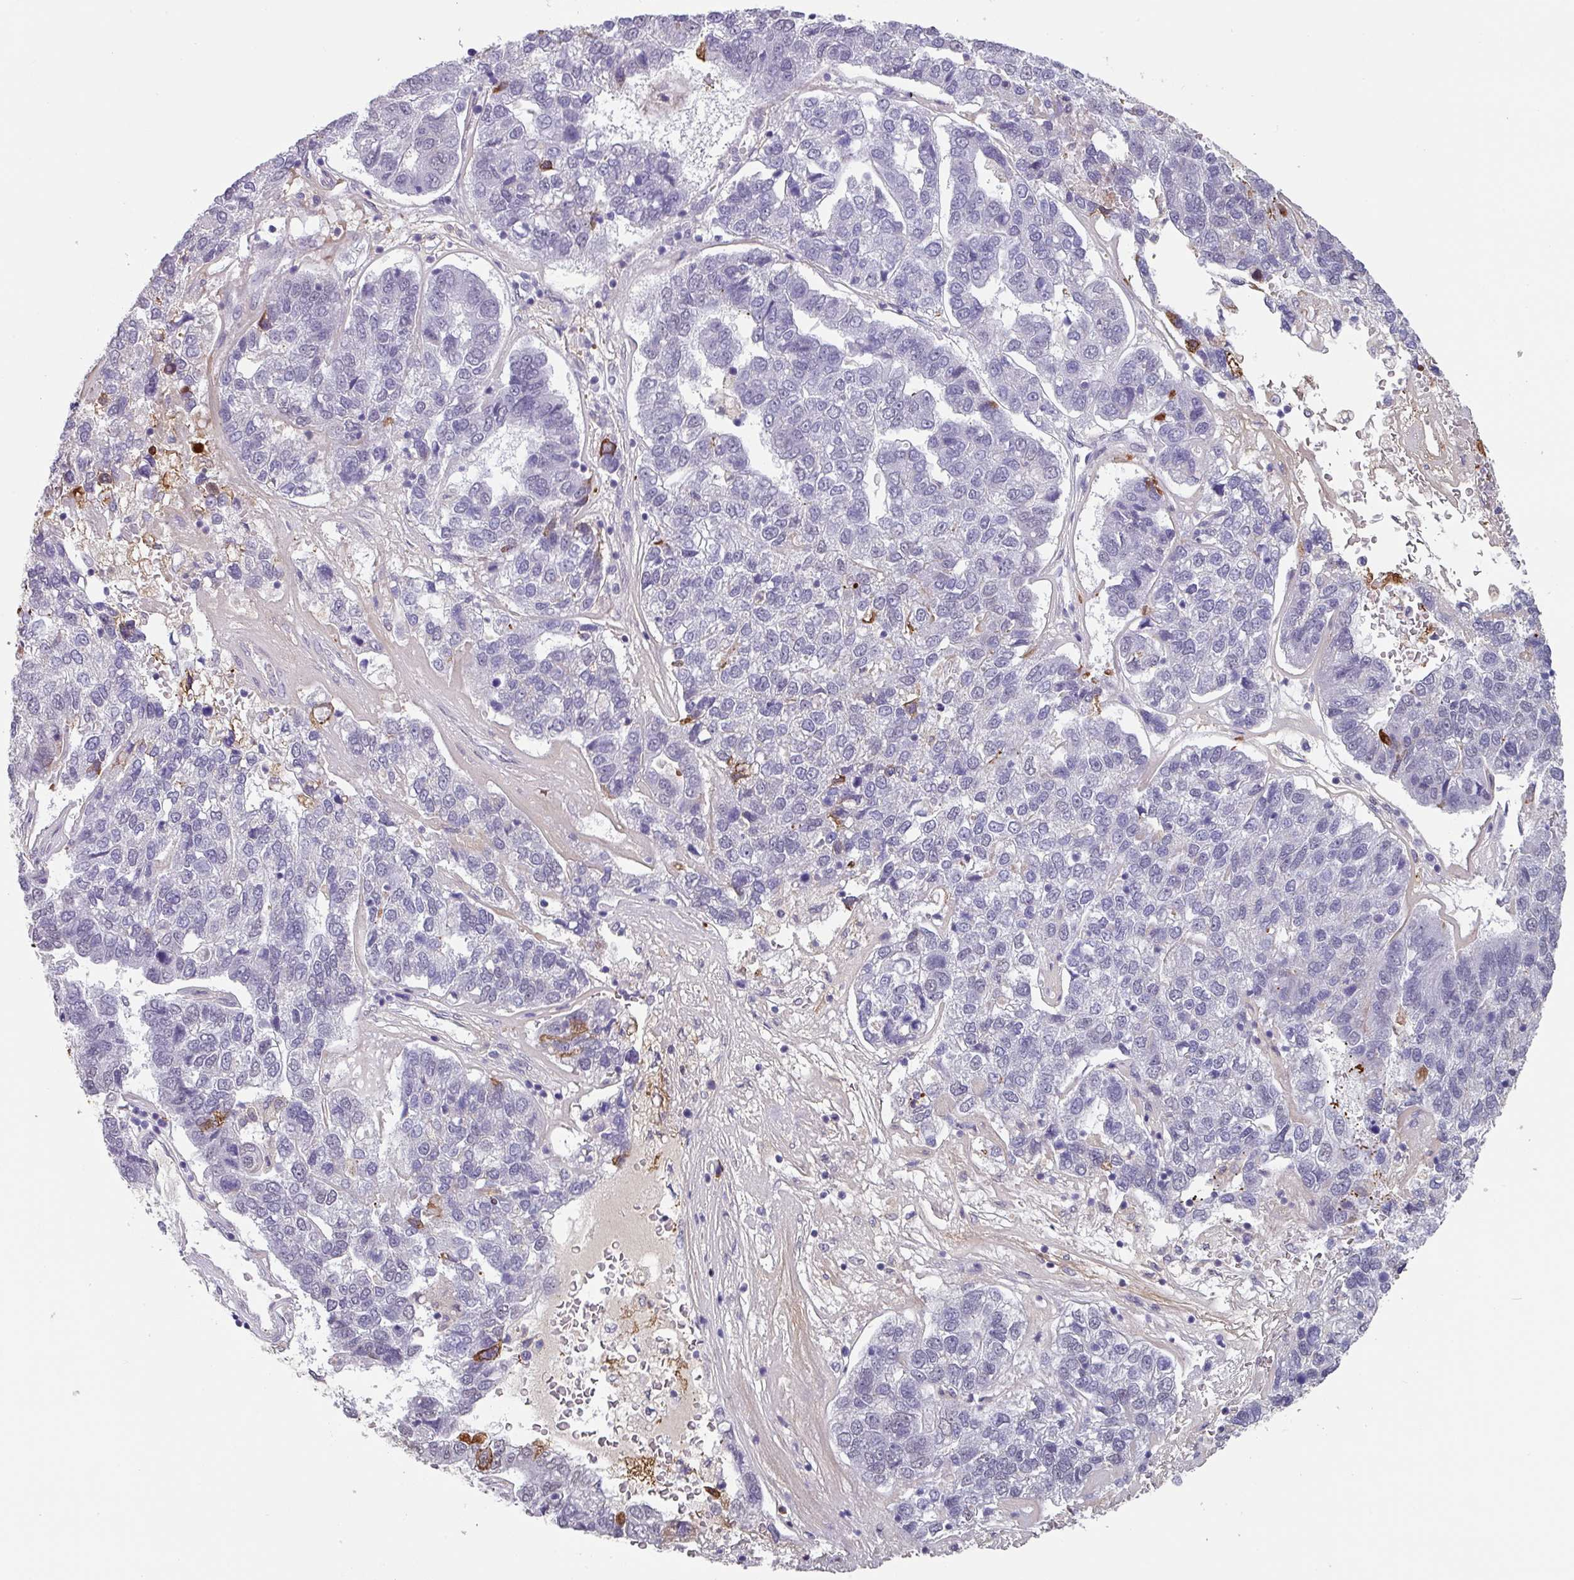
{"staining": {"intensity": "negative", "quantity": "none", "location": "none"}, "tissue": "pancreatic cancer", "cell_type": "Tumor cells", "image_type": "cancer", "snomed": [{"axis": "morphology", "description": "Adenocarcinoma, NOS"}, {"axis": "topography", "description": "Pancreas"}], "caption": "Immunohistochemistry (IHC) of adenocarcinoma (pancreatic) shows no positivity in tumor cells.", "gene": "C1QB", "patient": {"sex": "female", "age": 61}}